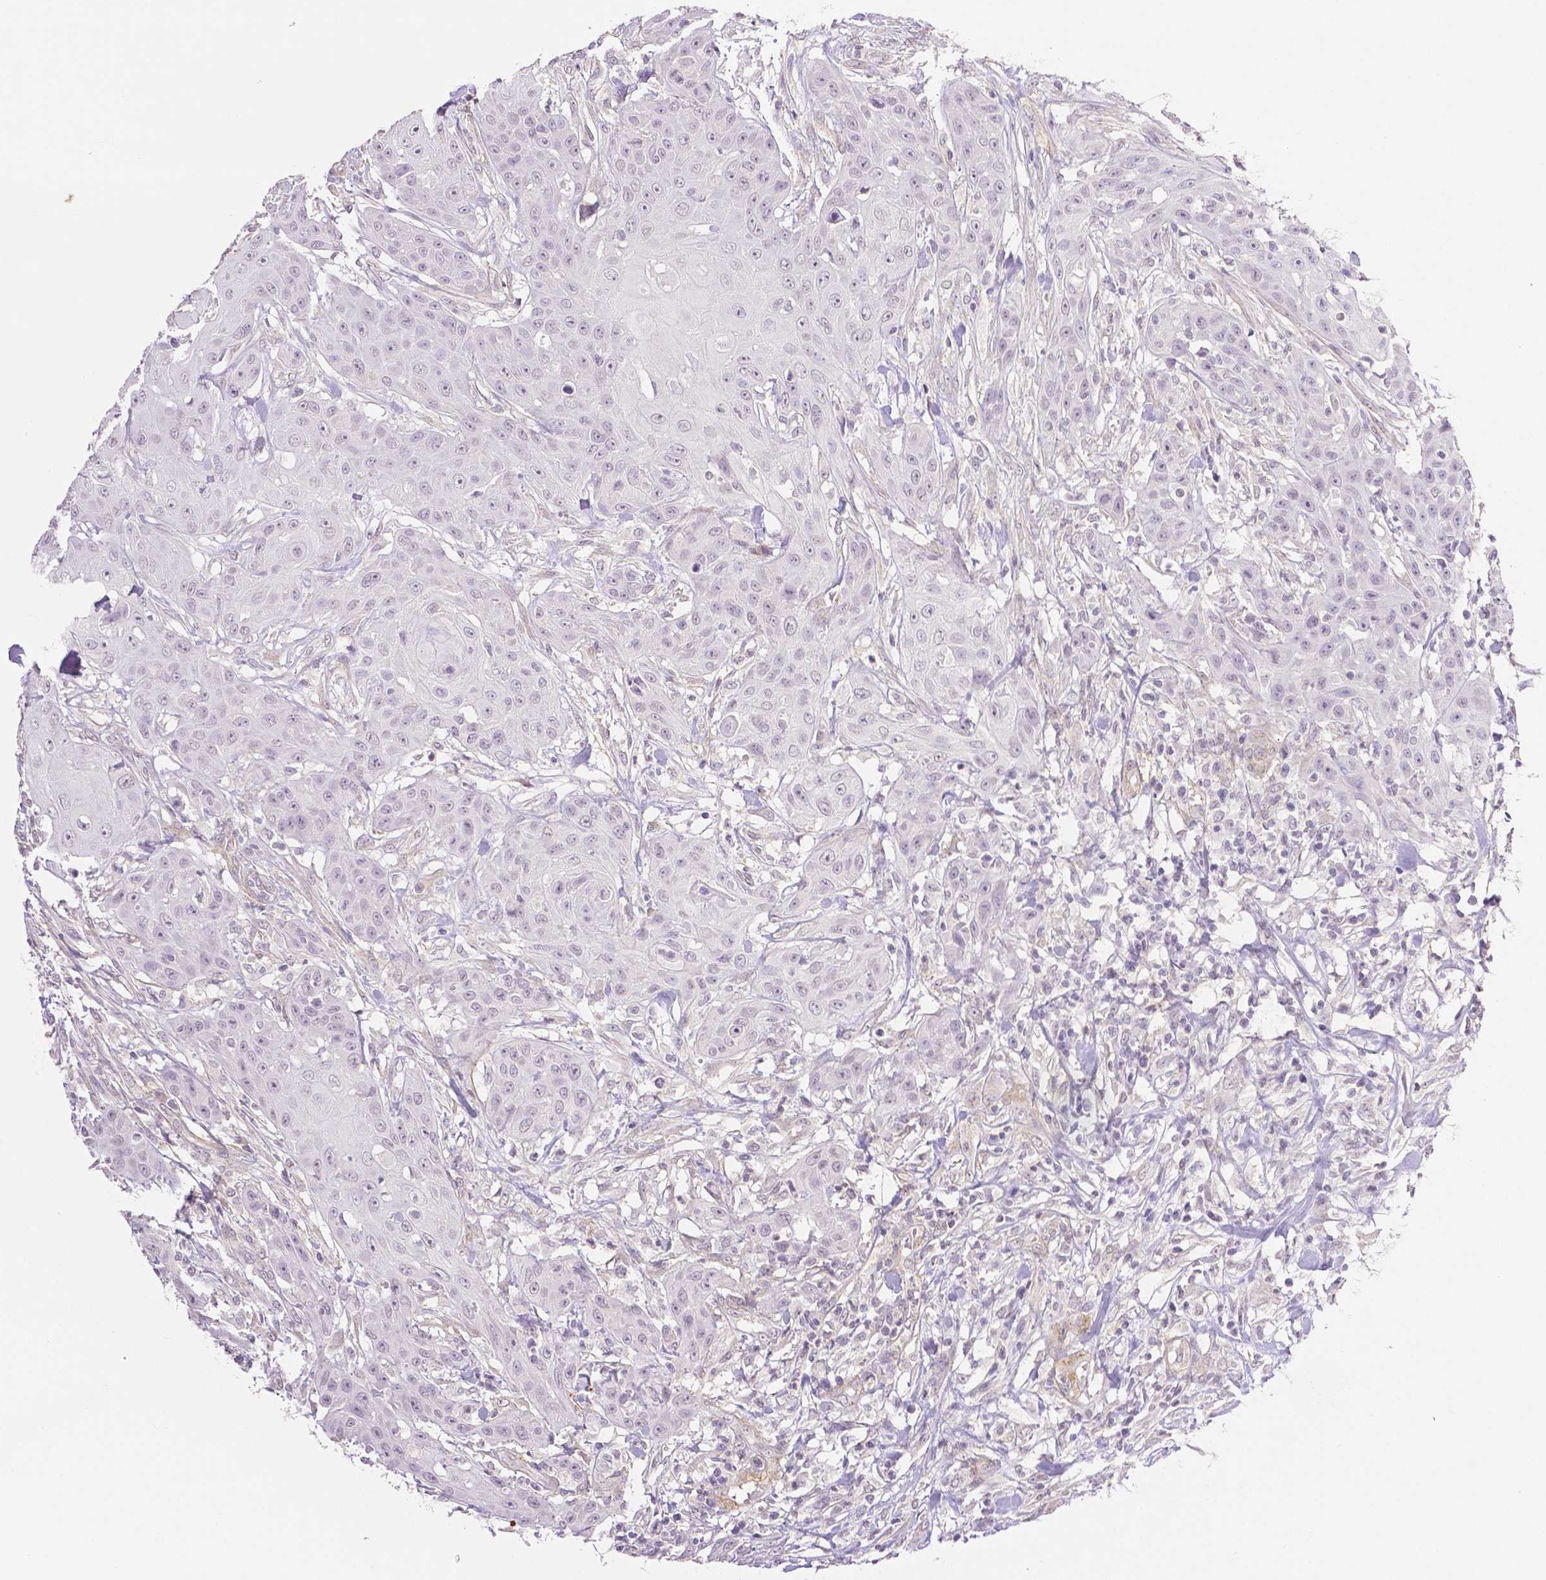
{"staining": {"intensity": "negative", "quantity": "none", "location": "none"}, "tissue": "head and neck cancer", "cell_type": "Tumor cells", "image_type": "cancer", "snomed": [{"axis": "morphology", "description": "Squamous cell carcinoma, NOS"}, {"axis": "topography", "description": "Oral tissue"}, {"axis": "topography", "description": "Head-Neck"}], "caption": "Immunohistochemistry of human head and neck squamous cell carcinoma displays no positivity in tumor cells.", "gene": "THY1", "patient": {"sex": "female", "age": 55}}